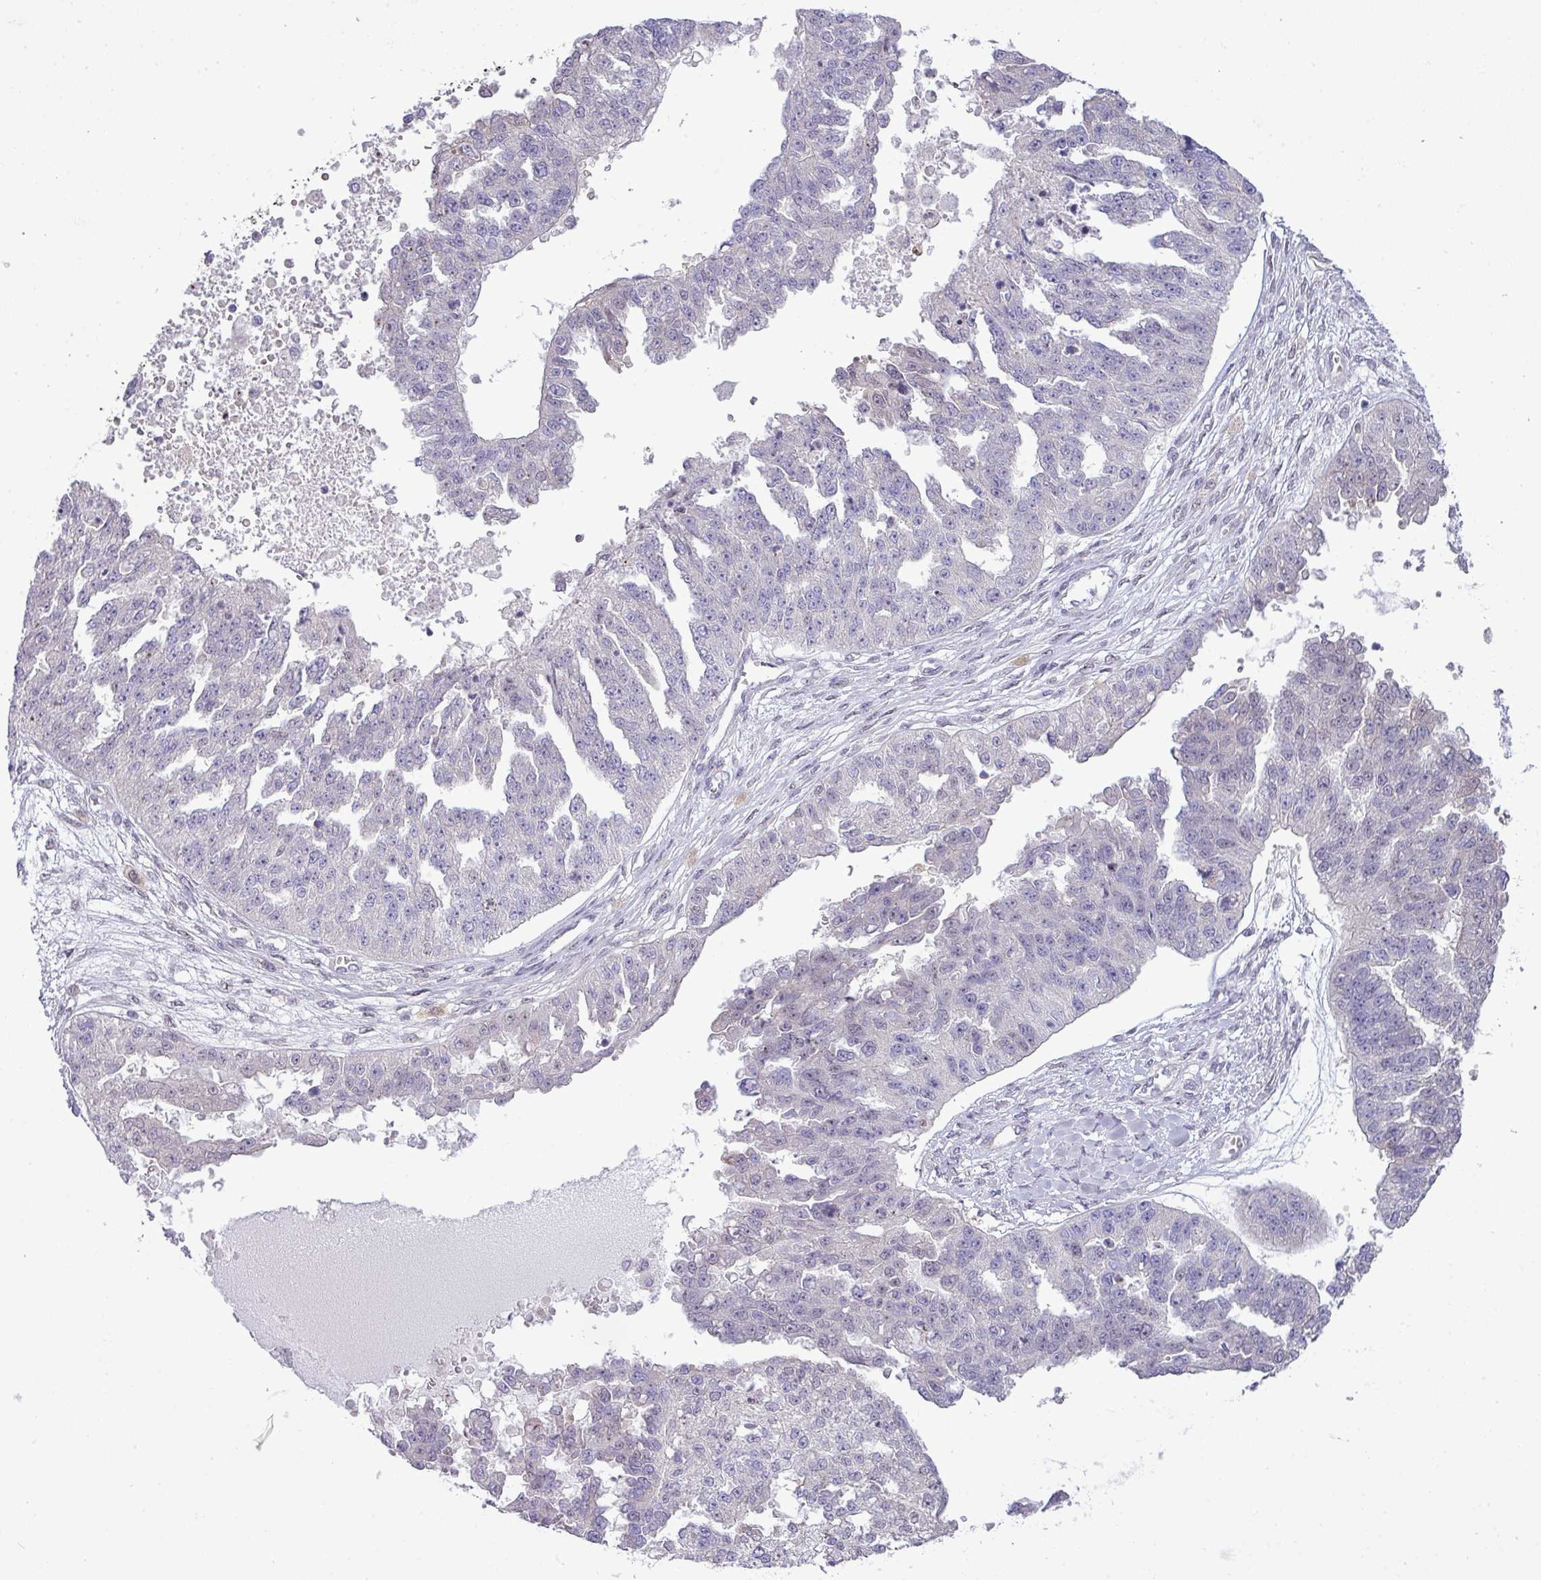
{"staining": {"intensity": "negative", "quantity": "none", "location": "none"}, "tissue": "ovarian cancer", "cell_type": "Tumor cells", "image_type": "cancer", "snomed": [{"axis": "morphology", "description": "Cystadenocarcinoma, serous, NOS"}, {"axis": "topography", "description": "Ovary"}], "caption": "Immunohistochemistry of serous cystadenocarcinoma (ovarian) displays no expression in tumor cells.", "gene": "MAK16", "patient": {"sex": "female", "age": 58}}